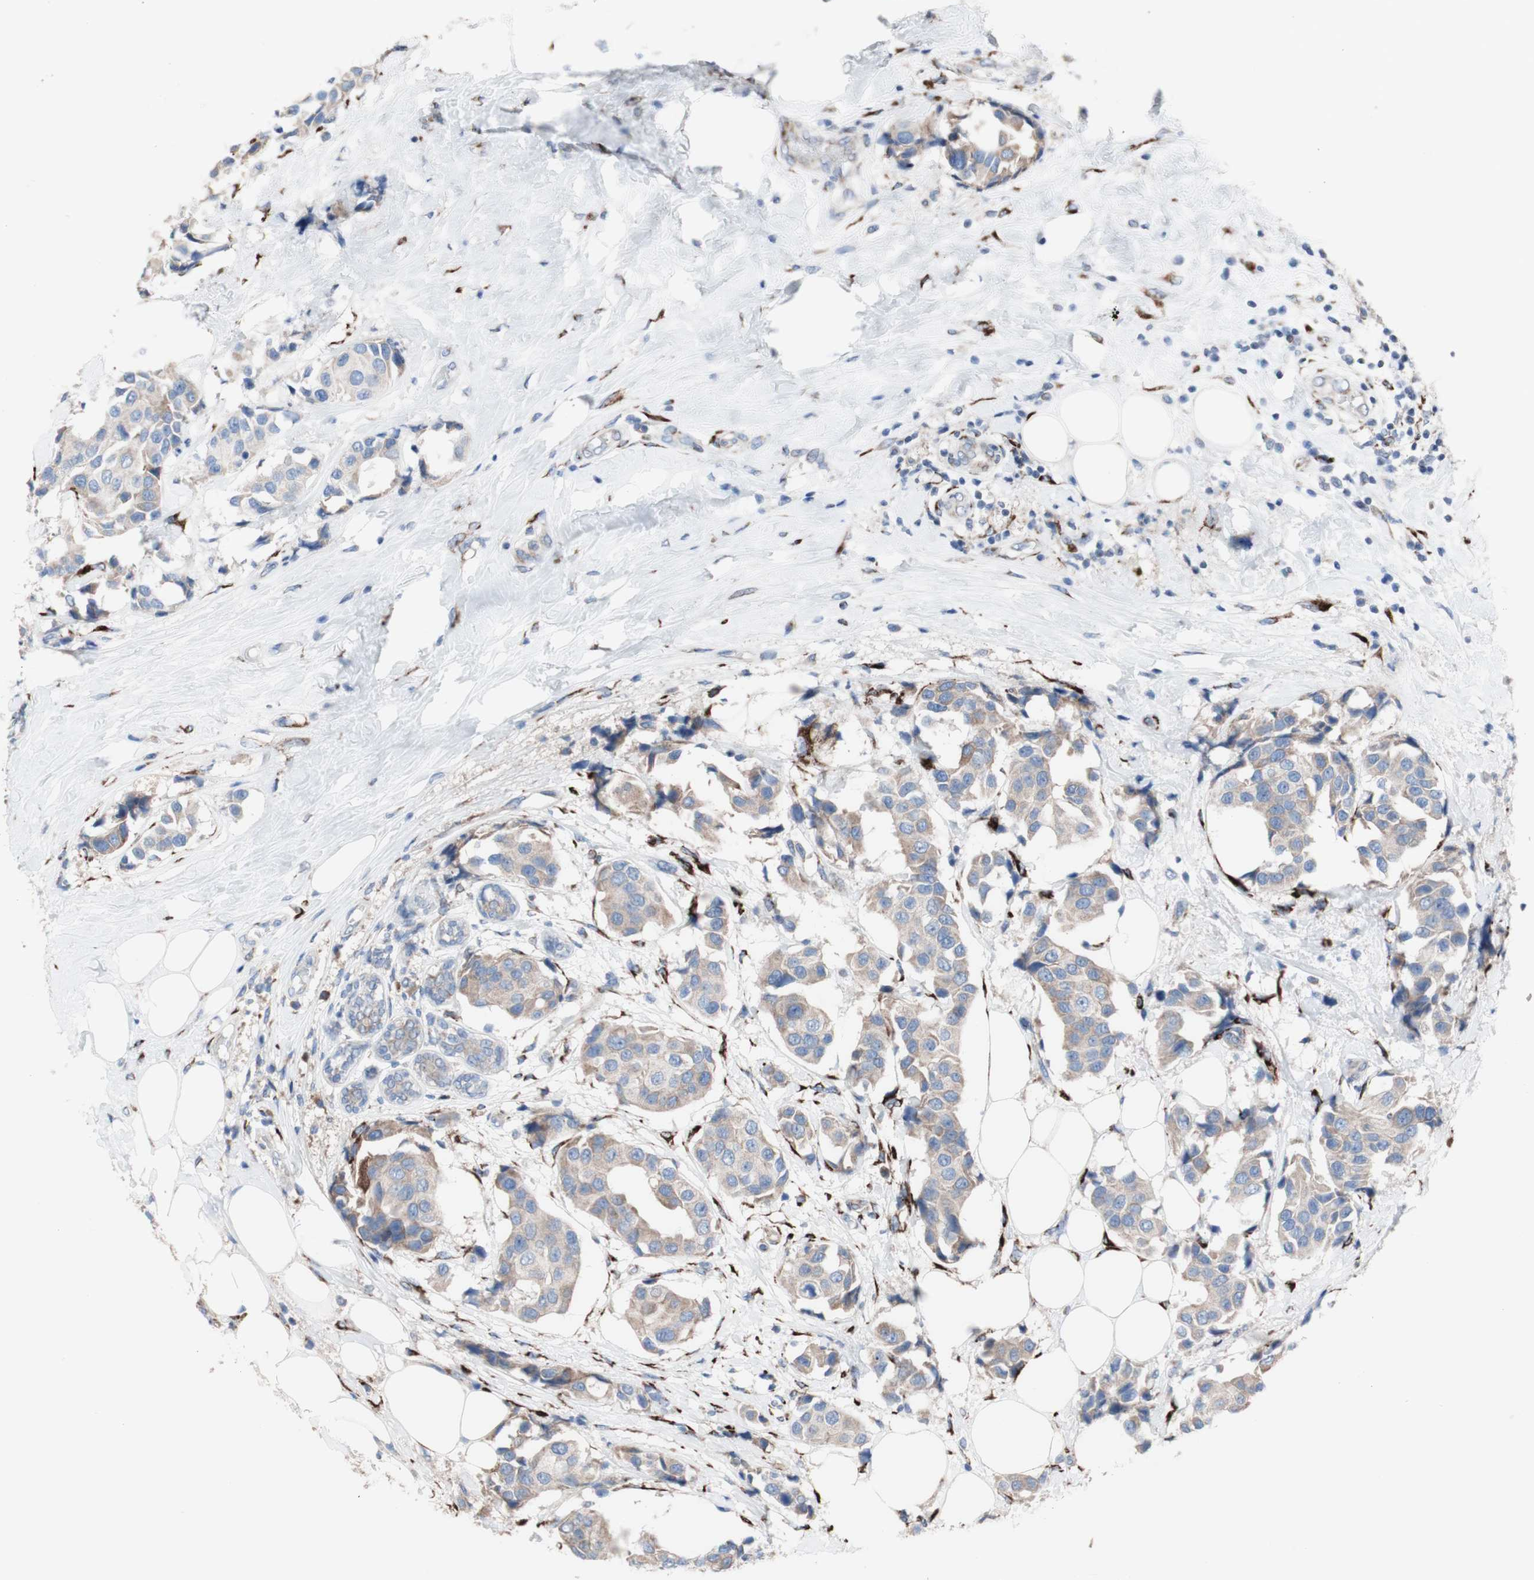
{"staining": {"intensity": "moderate", "quantity": "25%-75%", "location": "cytoplasmic/membranous"}, "tissue": "breast cancer", "cell_type": "Tumor cells", "image_type": "cancer", "snomed": [{"axis": "morphology", "description": "Normal tissue, NOS"}, {"axis": "morphology", "description": "Duct carcinoma"}, {"axis": "topography", "description": "Breast"}], "caption": "Brown immunohistochemical staining in breast cancer (intraductal carcinoma) demonstrates moderate cytoplasmic/membranous staining in about 25%-75% of tumor cells.", "gene": "AGPAT5", "patient": {"sex": "female", "age": 39}}